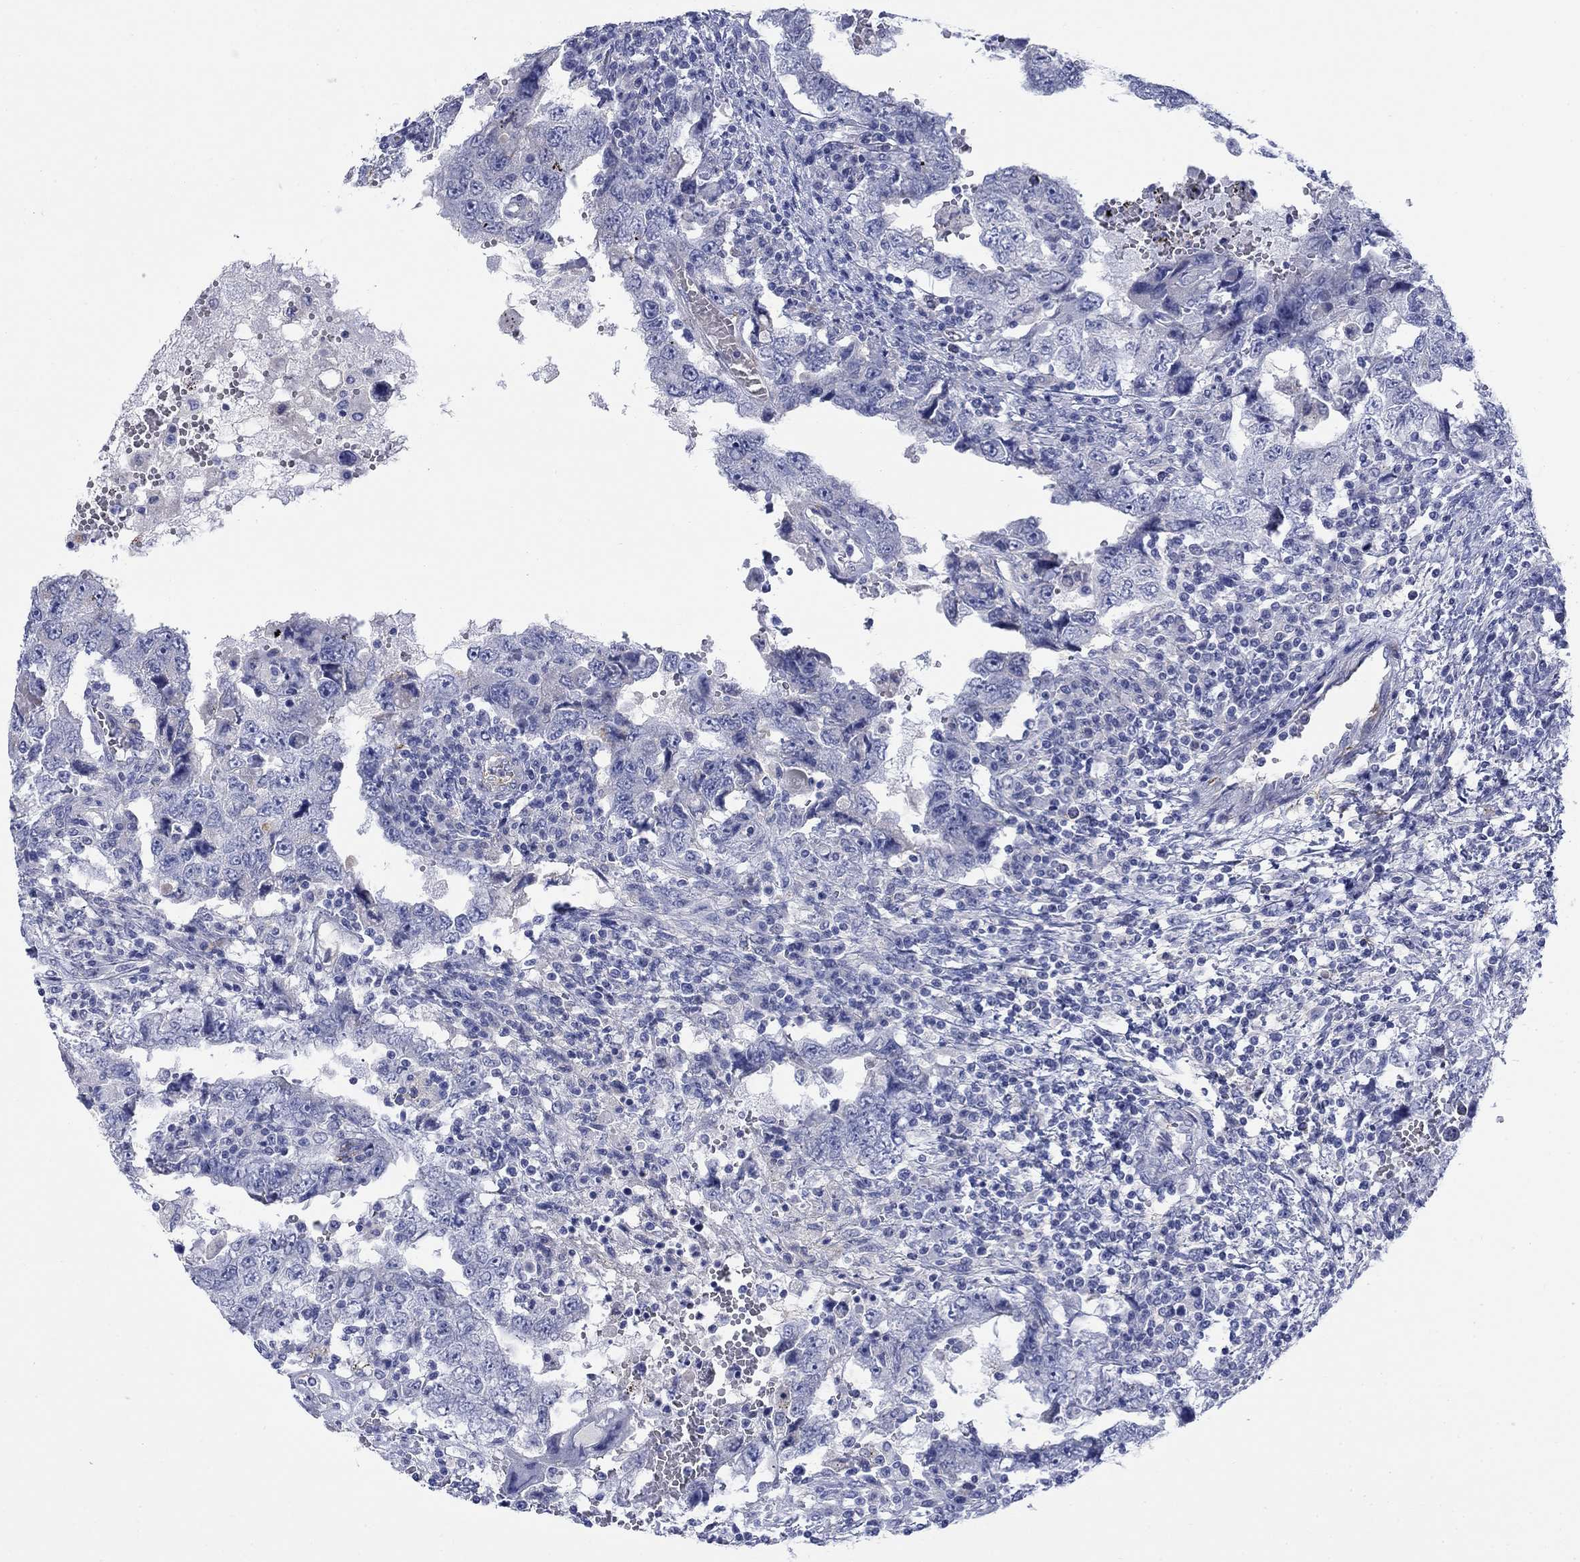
{"staining": {"intensity": "negative", "quantity": "none", "location": "none"}, "tissue": "testis cancer", "cell_type": "Tumor cells", "image_type": "cancer", "snomed": [{"axis": "morphology", "description": "Carcinoma, Embryonal, NOS"}, {"axis": "topography", "description": "Testis"}], "caption": "Immunohistochemistry (IHC) photomicrograph of neoplastic tissue: human testis embryonal carcinoma stained with DAB reveals no significant protein expression in tumor cells.", "gene": "PTPRZ1", "patient": {"sex": "male", "age": 26}}